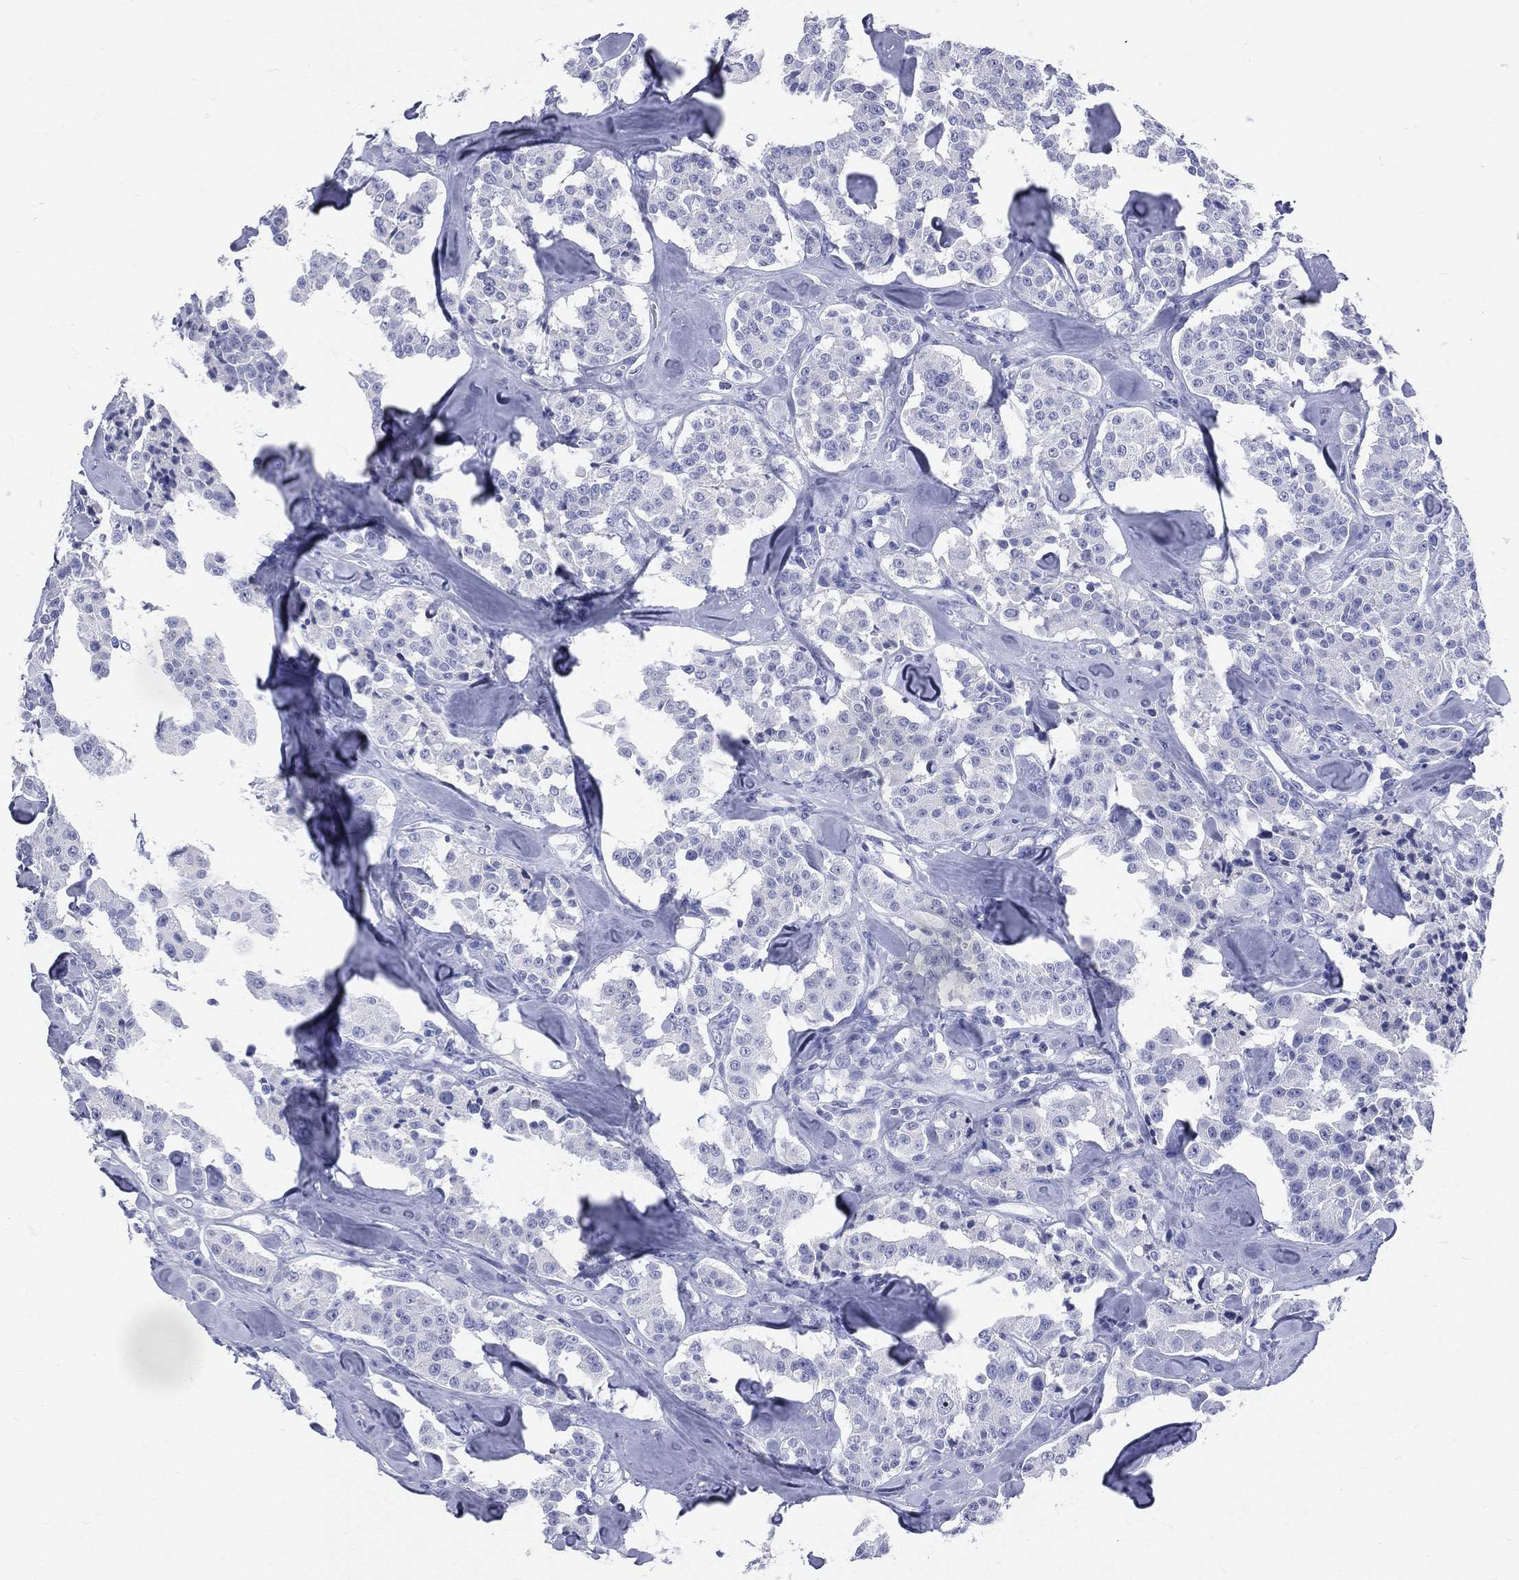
{"staining": {"intensity": "negative", "quantity": "none", "location": "none"}, "tissue": "carcinoid", "cell_type": "Tumor cells", "image_type": "cancer", "snomed": [{"axis": "morphology", "description": "Carcinoid, malignant, NOS"}, {"axis": "topography", "description": "Pancreas"}], "caption": "Immunohistochemical staining of carcinoid demonstrates no significant expression in tumor cells. The staining was performed using DAB to visualize the protein expression in brown, while the nuclei were stained in blue with hematoxylin (Magnification: 20x).", "gene": "CYLC1", "patient": {"sex": "male", "age": 41}}